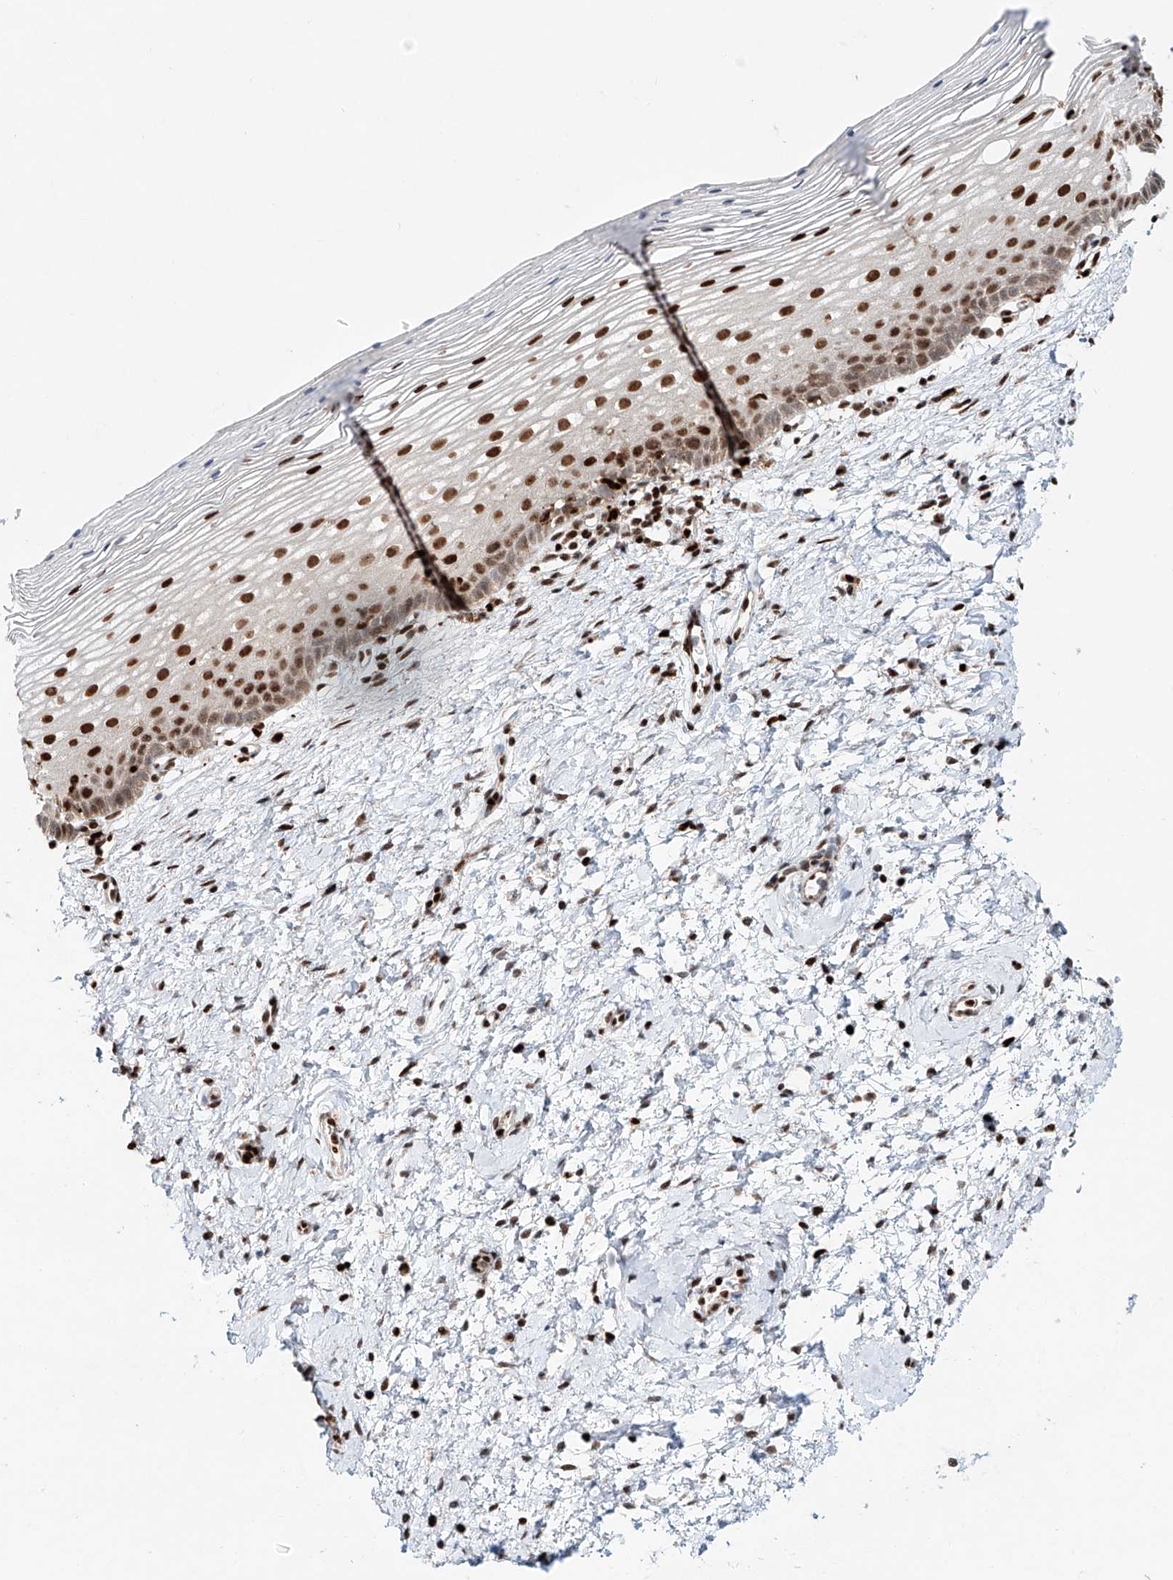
{"staining": {"intensity": "strong", "quantity": "25%-75%", "location": "cytoplasmic/membranous,nuclear"}, "tissue": "cervix", "cell_type": "Glandular cells", "image_type": "normal", "snomed": [{"axis": "morphology", "description": "Normal tissue, NOS"}, {"axis": "topography", "description": "Cervix"}], "caption": "Immunohistochemical staining of benign human cervix reveals high levels of strong cytoplasmic/membranous,nuclear positivity in approximately 25%-75% of glandular cells.", "gene": "DZIP1L", "patient": {"sex": "female", "age": 72}}